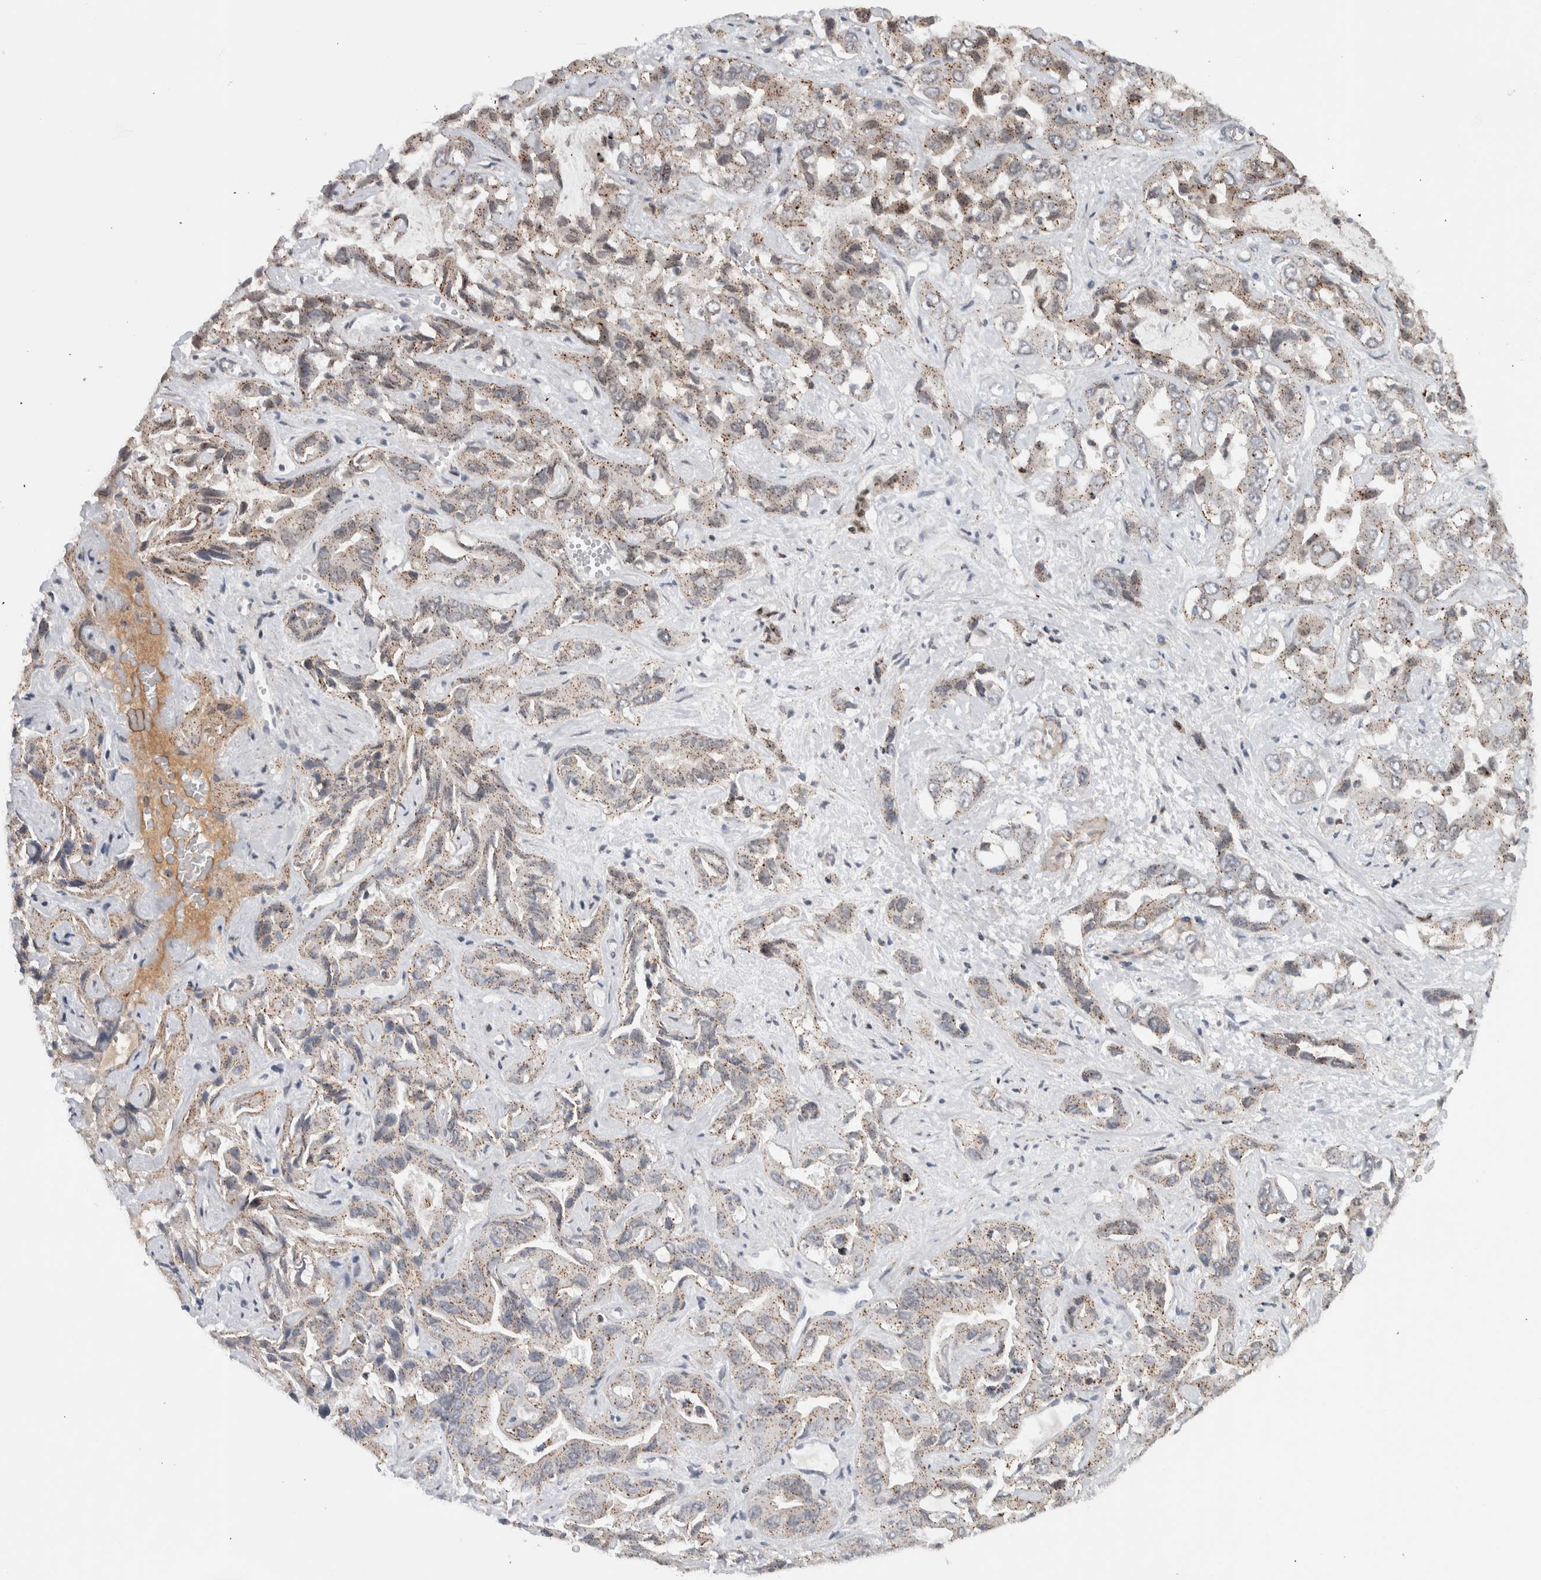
{"staining": {"intensity": "weak", "quantity": ">75%", "location": "cytoplasmic/membranous"}, "tissue": "liver cancer", "cell_type": "Tumor cells", "image_type": "cancer", "snomed": [{"axis": "morphology", "description": "Cholangiocarcinoma"}, {"axis": "topography", "description": "Liver"}], "caption": "A histopathology image of human cholangiocarcinoma (liver) stained for a protein demonstrates weak cytoplasmic/membranous brown staining in tumor cells. (brown staining indicates protein expression, while blue staining denotes nuclei).", "gene": "MSL1", "patient": {"sex": "female", "age": 52}}